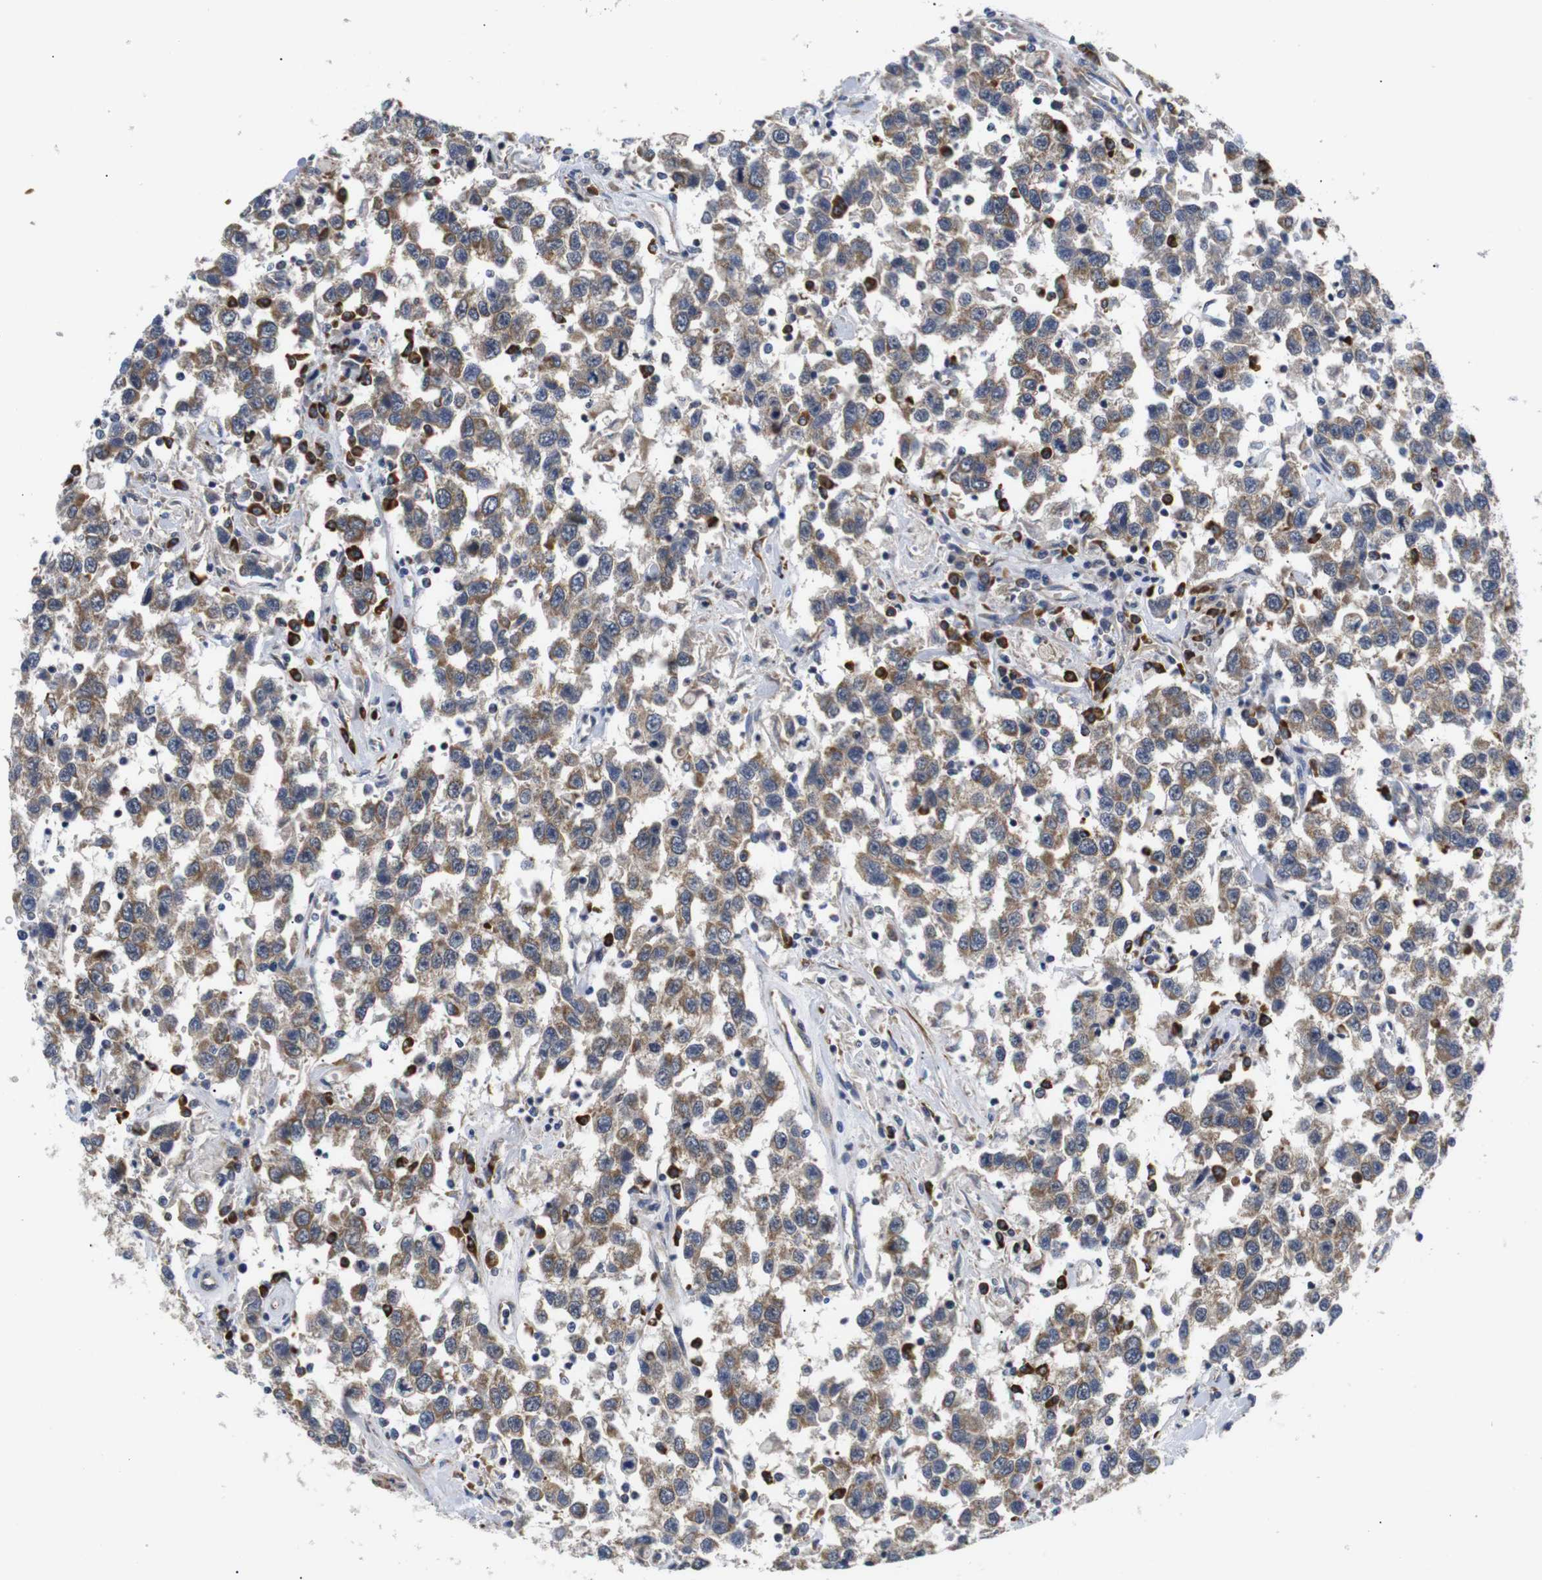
{"staining": {"intensity": "moderate", "quantity": ">75%", "location": "cytoplasmic/membranous"}, "tissue": "testis cancer", "cell_type": "Tumor cells", "image_type": "cancer", "snomed": [{"axis": "morphology", "description": "Seminoma, NOS"}, {"axis": "topography", "description": "Testis"}], "caption": "Human testis cancer (seminoma) stained for a protein (brown) shows moderate cytoplasmic/membranous positive expression in about >75% of tumor cells.", "gene": "KANK4", "patient": {"sex": "male", "age": 41}}